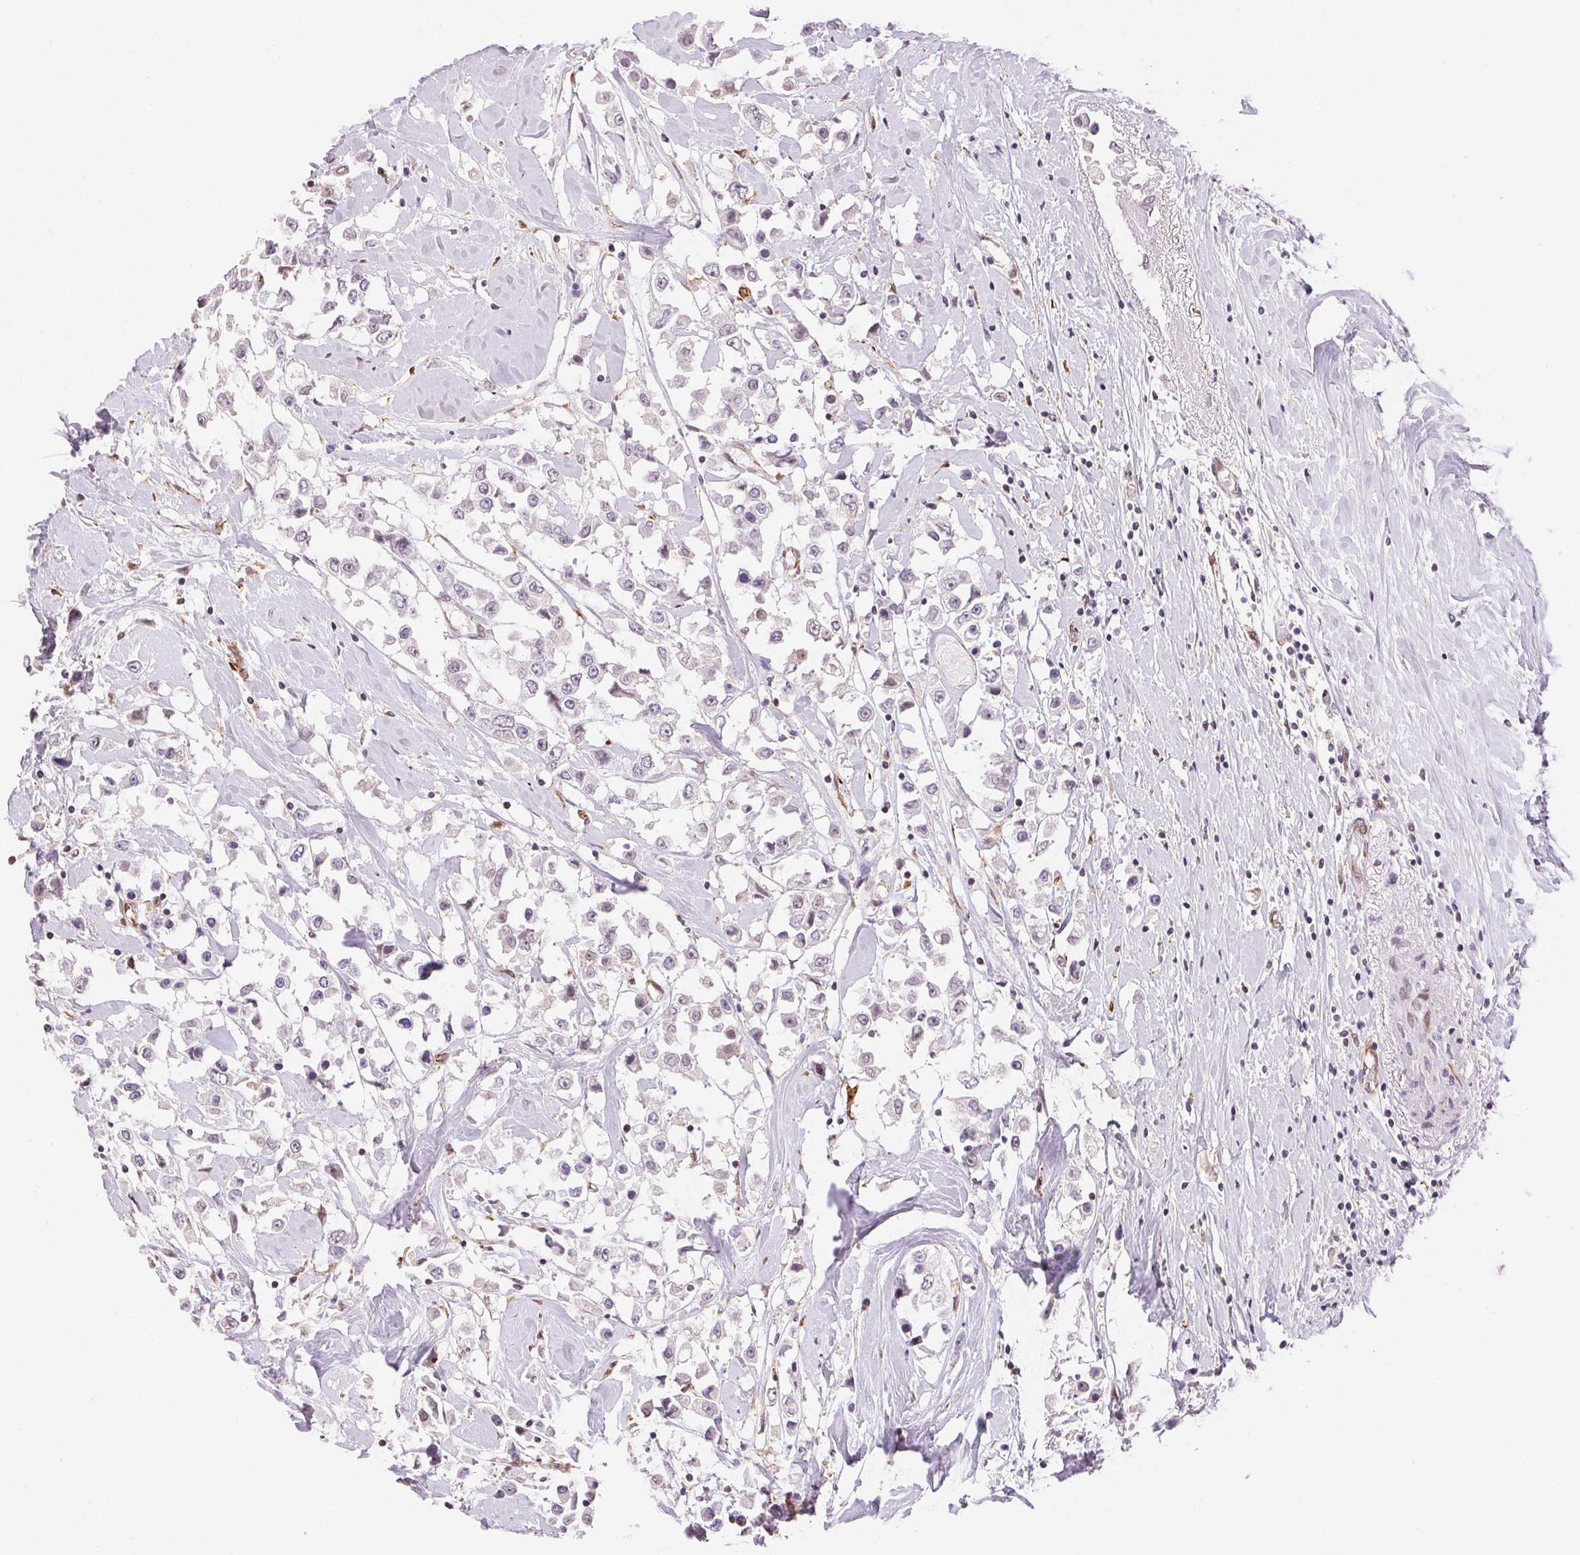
{"staining": {"intensity": "negative", "quantity": "none", "location": "none"}, "tissue": "breast cancer", "cell_type": "Tumor cells", "image_type": "cancer", "snomed": [{"axis": "morphology", "description": "Duct carcinoma"}, {"axis": "topography", "description": "Breast"}], "caption": "IHC of breast cancer reveals no staining in tumor cells. (Immunohistochemistry, brightfield microscopy, high magnification).", "gene": "GYG2", "patient": {"sex": "female", "age": 61}}